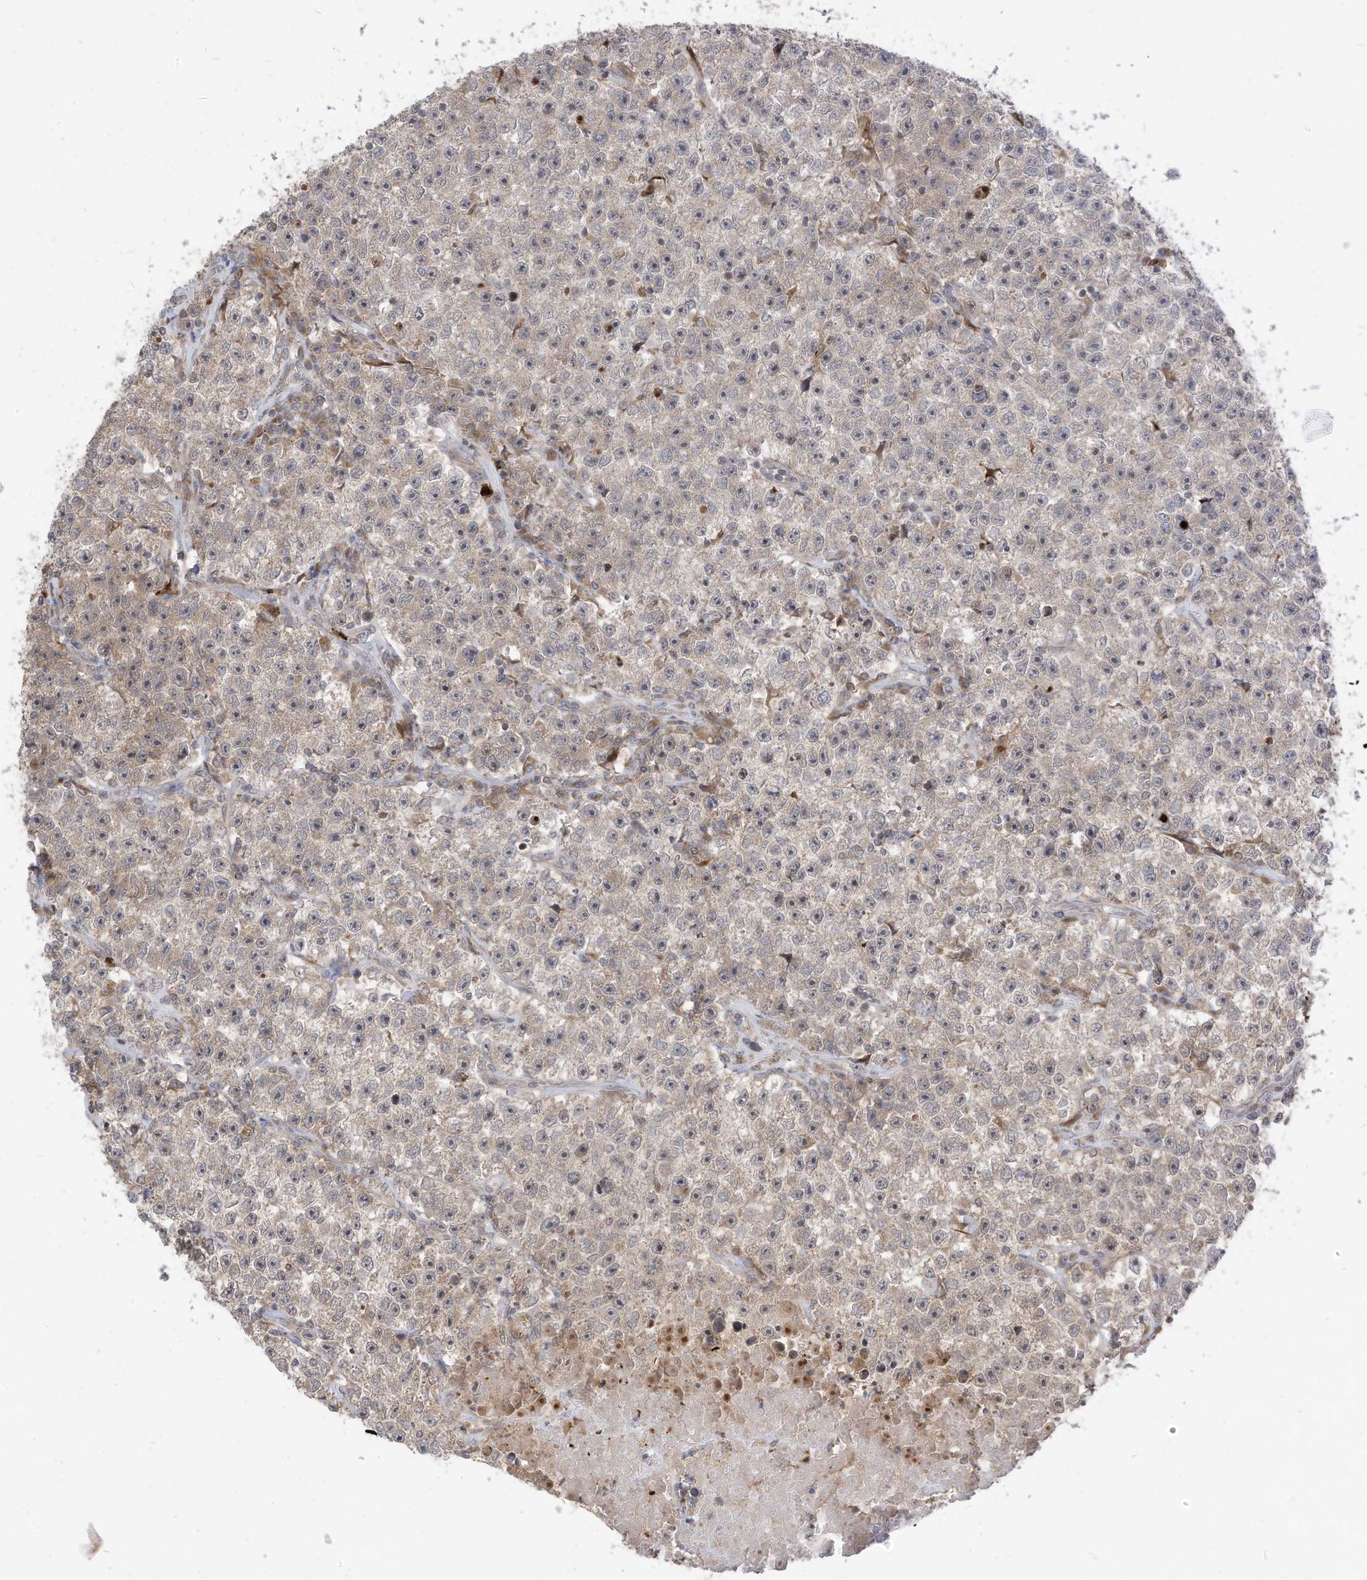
{"staining": {"intensity": "weak", "quantity": "<25%", "location": "cytoplasmic/membranous"}, "tissue": "testis cancer", "cell_type": "Tumor cells", "image_type": "cancer", "snomed": [{"axis": "morphology", "description": "Seminoma, NOS"}, {"axis": "topography", "description": "Testis"}], "caption": "Testis cancer (seminoma) was stained to show a protein in brown. There is no significant staining in tumor cells.", "gene": "CNKSR1", "patient": {"sex": "male", "age": 22}}